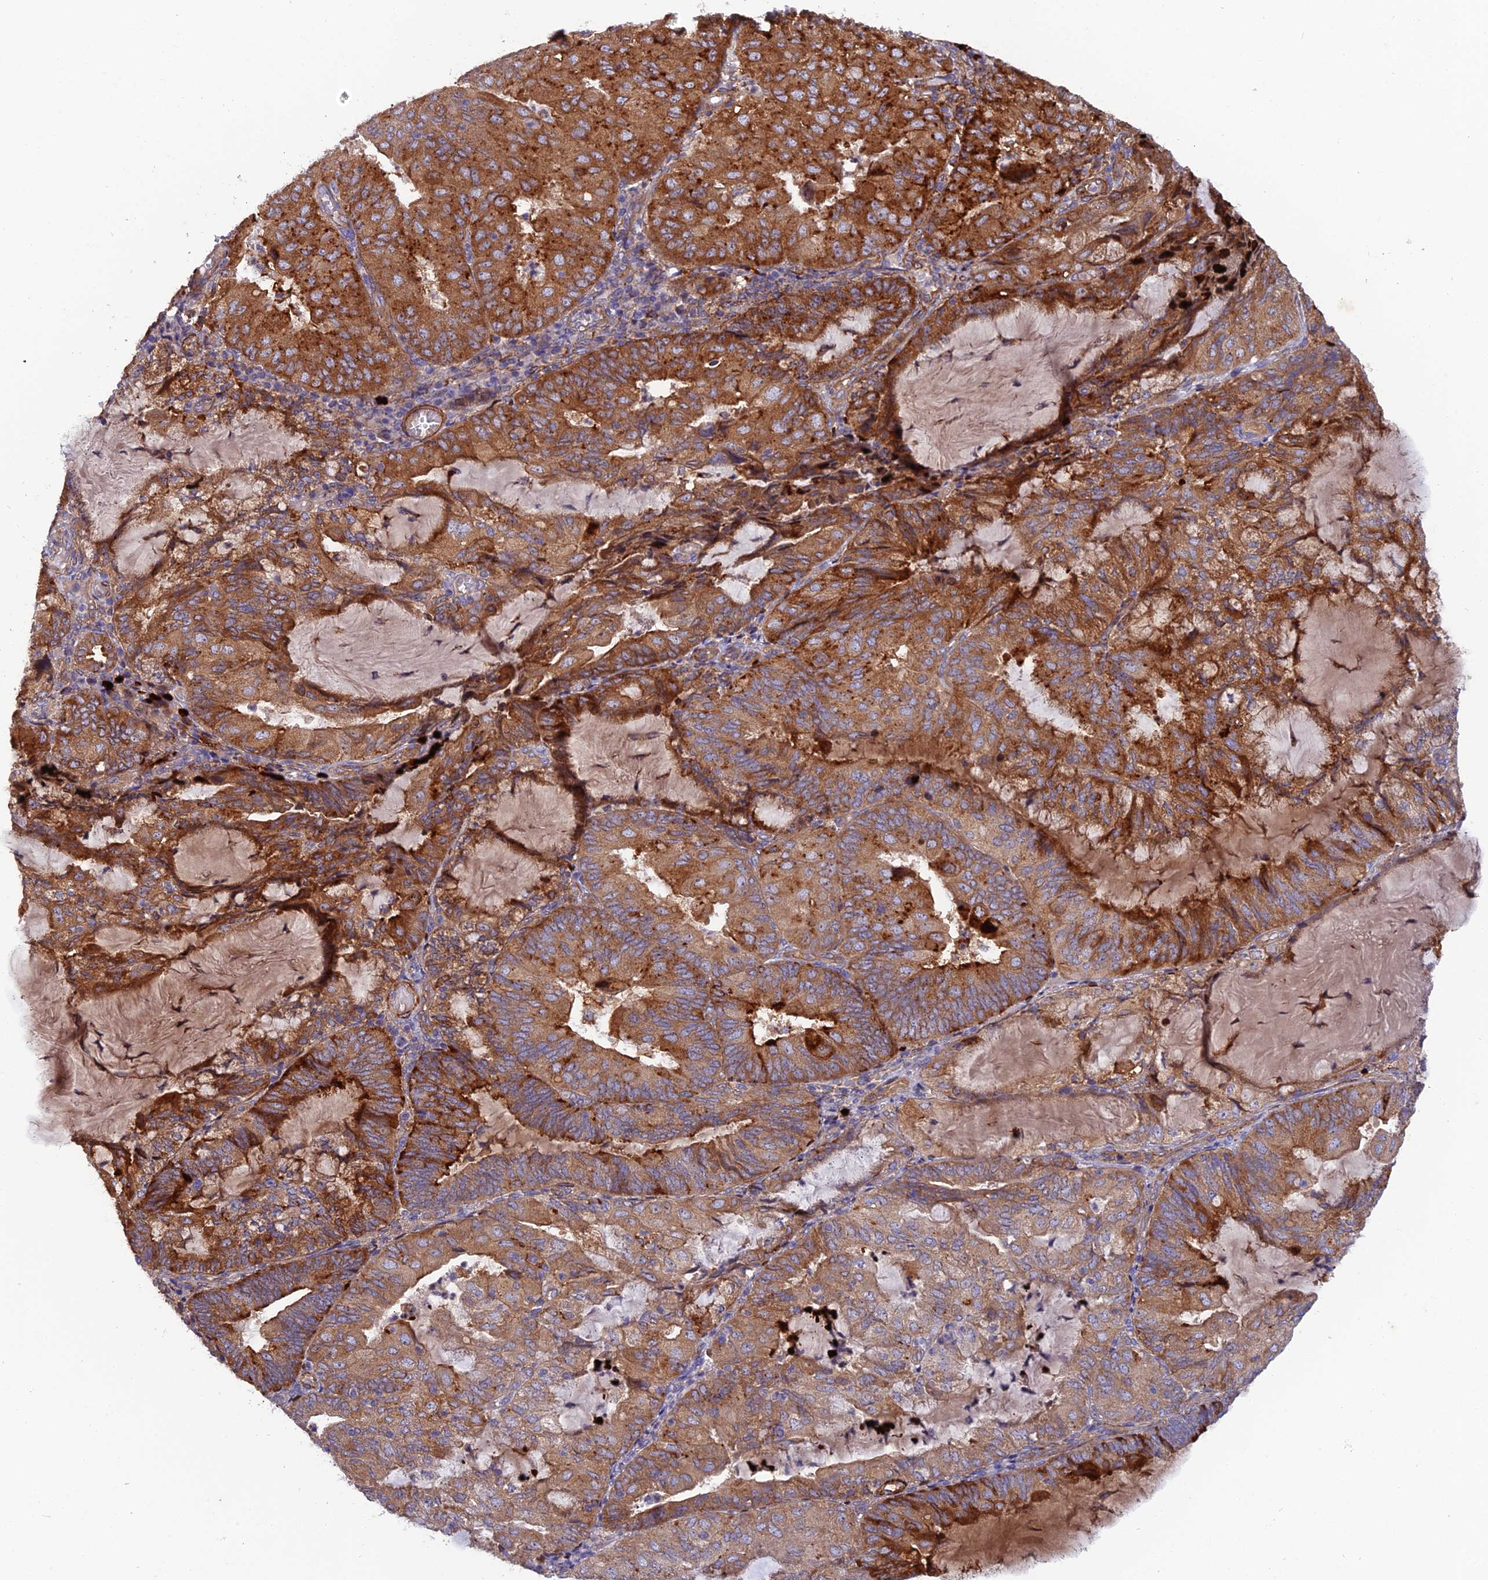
{"staining": {"intensity": "strong", "quantity": ">75%", "location": "cytoplasmic/membranous"}, "tissue": "endometrial cancer", "cell_type": "Tumor cells", "image_type": "cancer", "snomed": [{"axis": "morphology", "description": "Adenocarcinoma, NOS"}, {"axis": "topography", "description": "Endometrium"}], "caption": "Immunohistochemistry (IHC) of adenocarcinoma (endometrial) exhibits high levels of strong cytoplasmic/membranous staining in about >75% of tumor cells. (DAB IHC, brown staining for protein, blue staining for nuclei).", "gene": "RALGAPA2", "patient": {"sex": "female", "age": 81}}